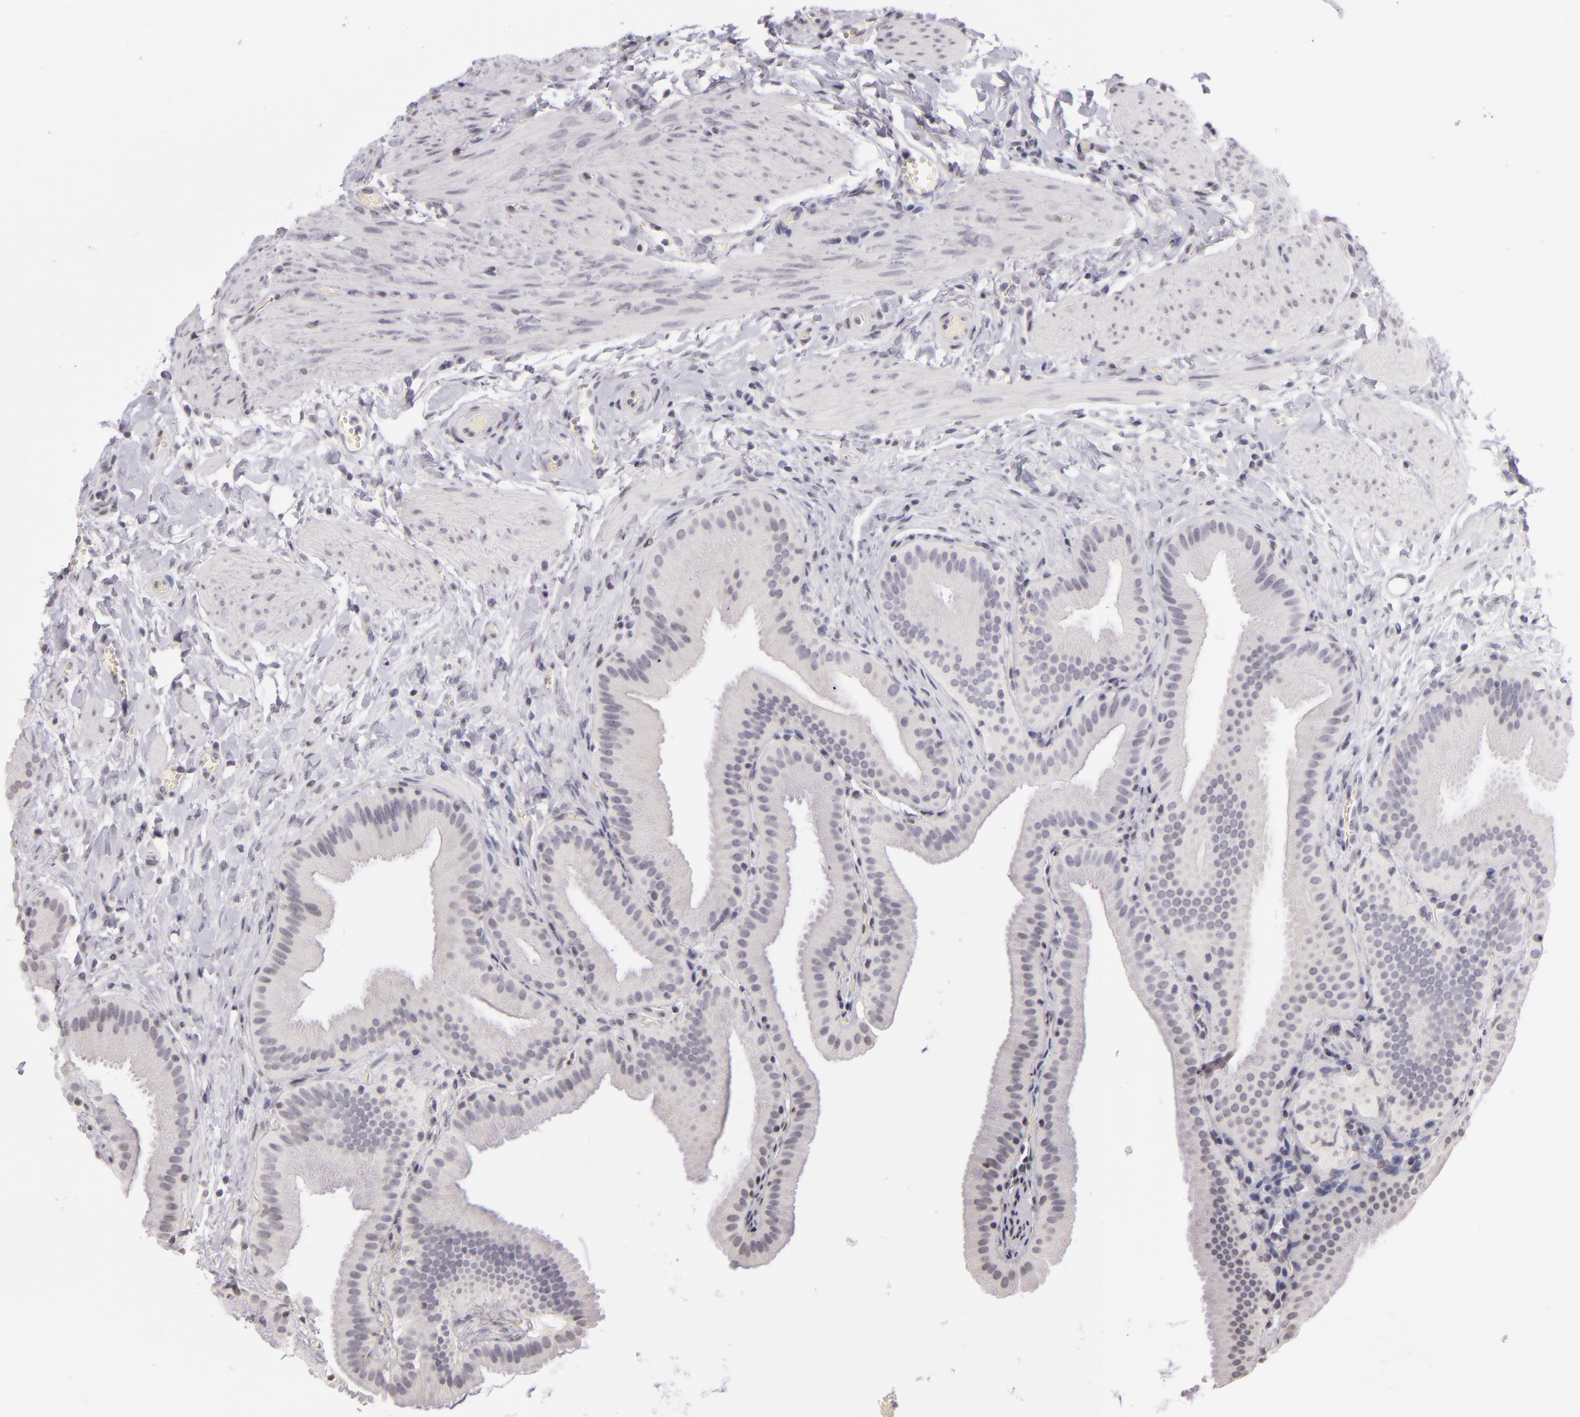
{"staining": {"intensity": "negative", "quantity": "none", "location": "none"}, "tissue": "gallbladder", "cell_type": "Glandular cells", "image_type": "normal", "snomed": [{"axis": "morphology", "description": "Normal tissue, NOS"}, {"axis": "topography", "description": "Gallbladder"}], "caption": "Immunohistochemistry of normal human gallbladder displays no expression in glandular cells.", "gene": "CD40", "patient": {"sex": "female", "age": 63}}